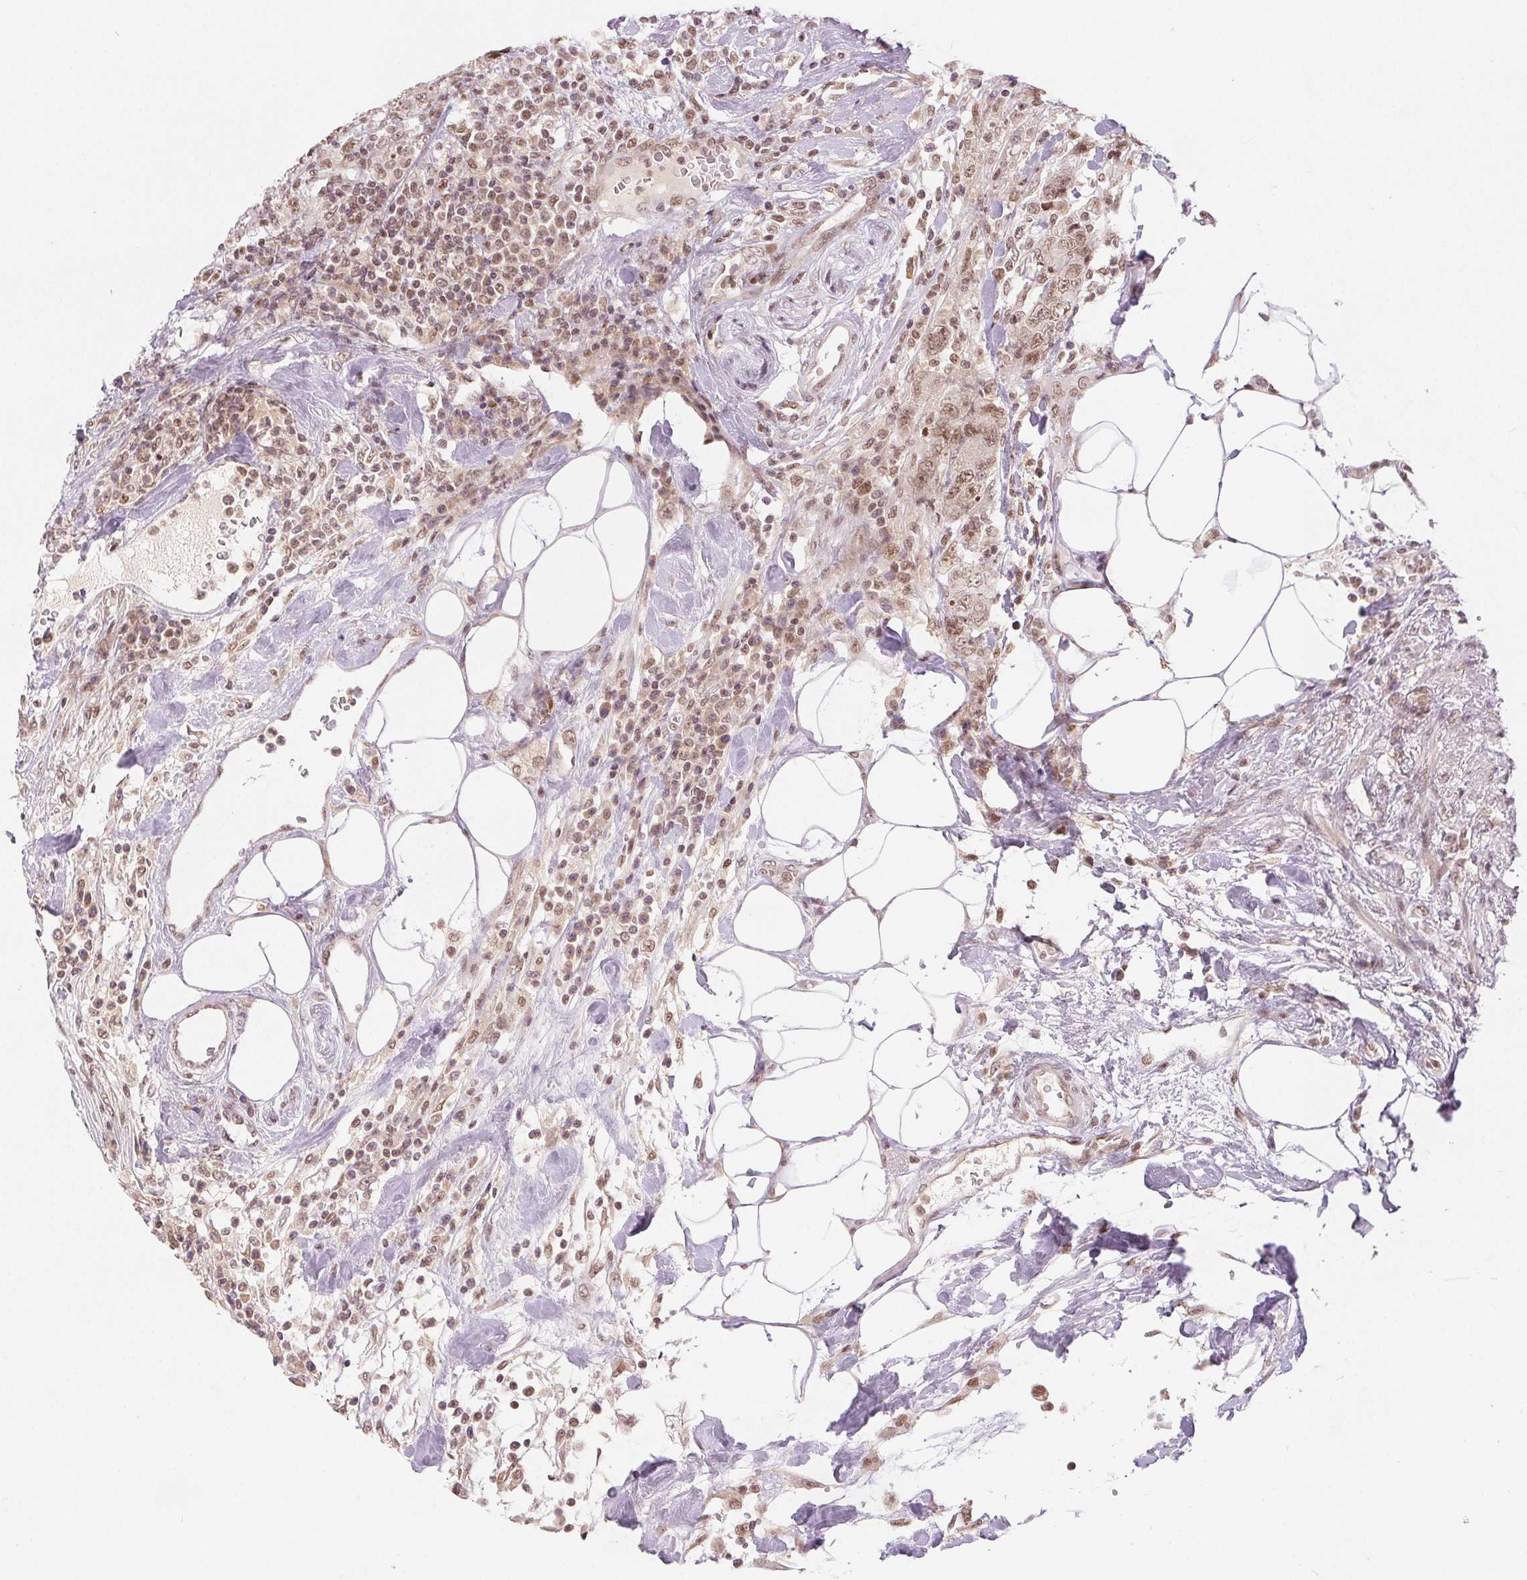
{"staining": {"intensity": "moderate", "quantity": ">75%", "location": "nuclear"}, "tissue": "urothelial cancer", "cell_type": "Tumor cells", "image_type": "cancer", "snomed": [{"axis": "morphology", "description": "Urothelial carcinoma, High grade"}, {"axis": "topography", "description": "Urinary bladder"}], "caption": "Immunohistochemistry of urothelial cancer displays medium levels of moderate nuclear staining in approximately >75% of tumor cells.", "gene": "DEK", "patient": {"sex": "female", "age": 78}}